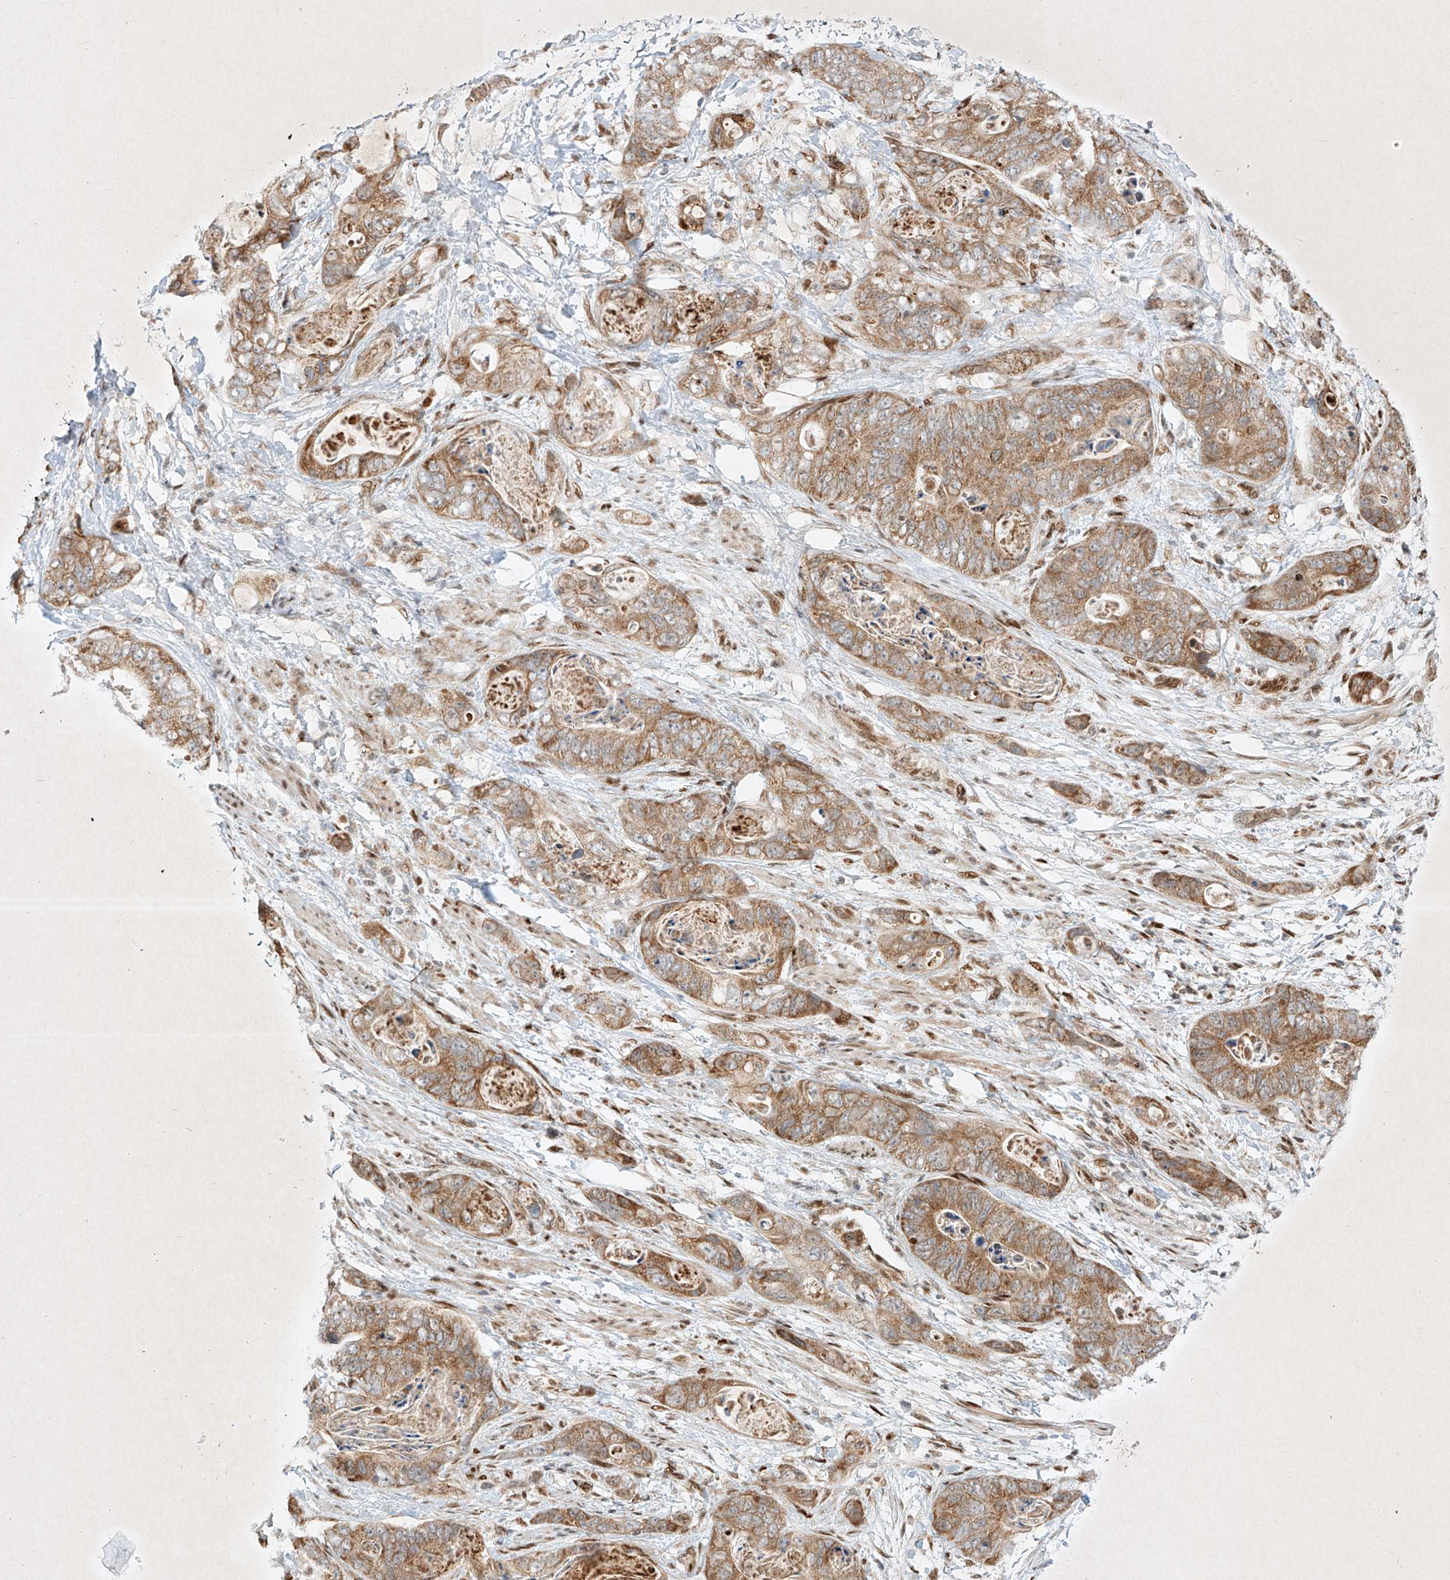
{"staining": {"intensity": "moderate", "quantity": ">75%", "location": "cytoplasmic/membranous"}, "tissue": "stomach cancer", "cell_type": "Tumor cells", "image_type": "cancer", "snomed": [{"axis": "morphology", "description": "Adenocarcinoma, NOS"}, {"axis": "topography", "description": "Stomach"}], "caption": "Immunohistochemical staining of human stomach cancer (adenocarcinoma) exhibits medium levels of moderate cytoplasmic/membranous positivity in approximately >75% of tumor cells.", "gene": "EPG5", "patient": {"sex": "female", "age": 89}}